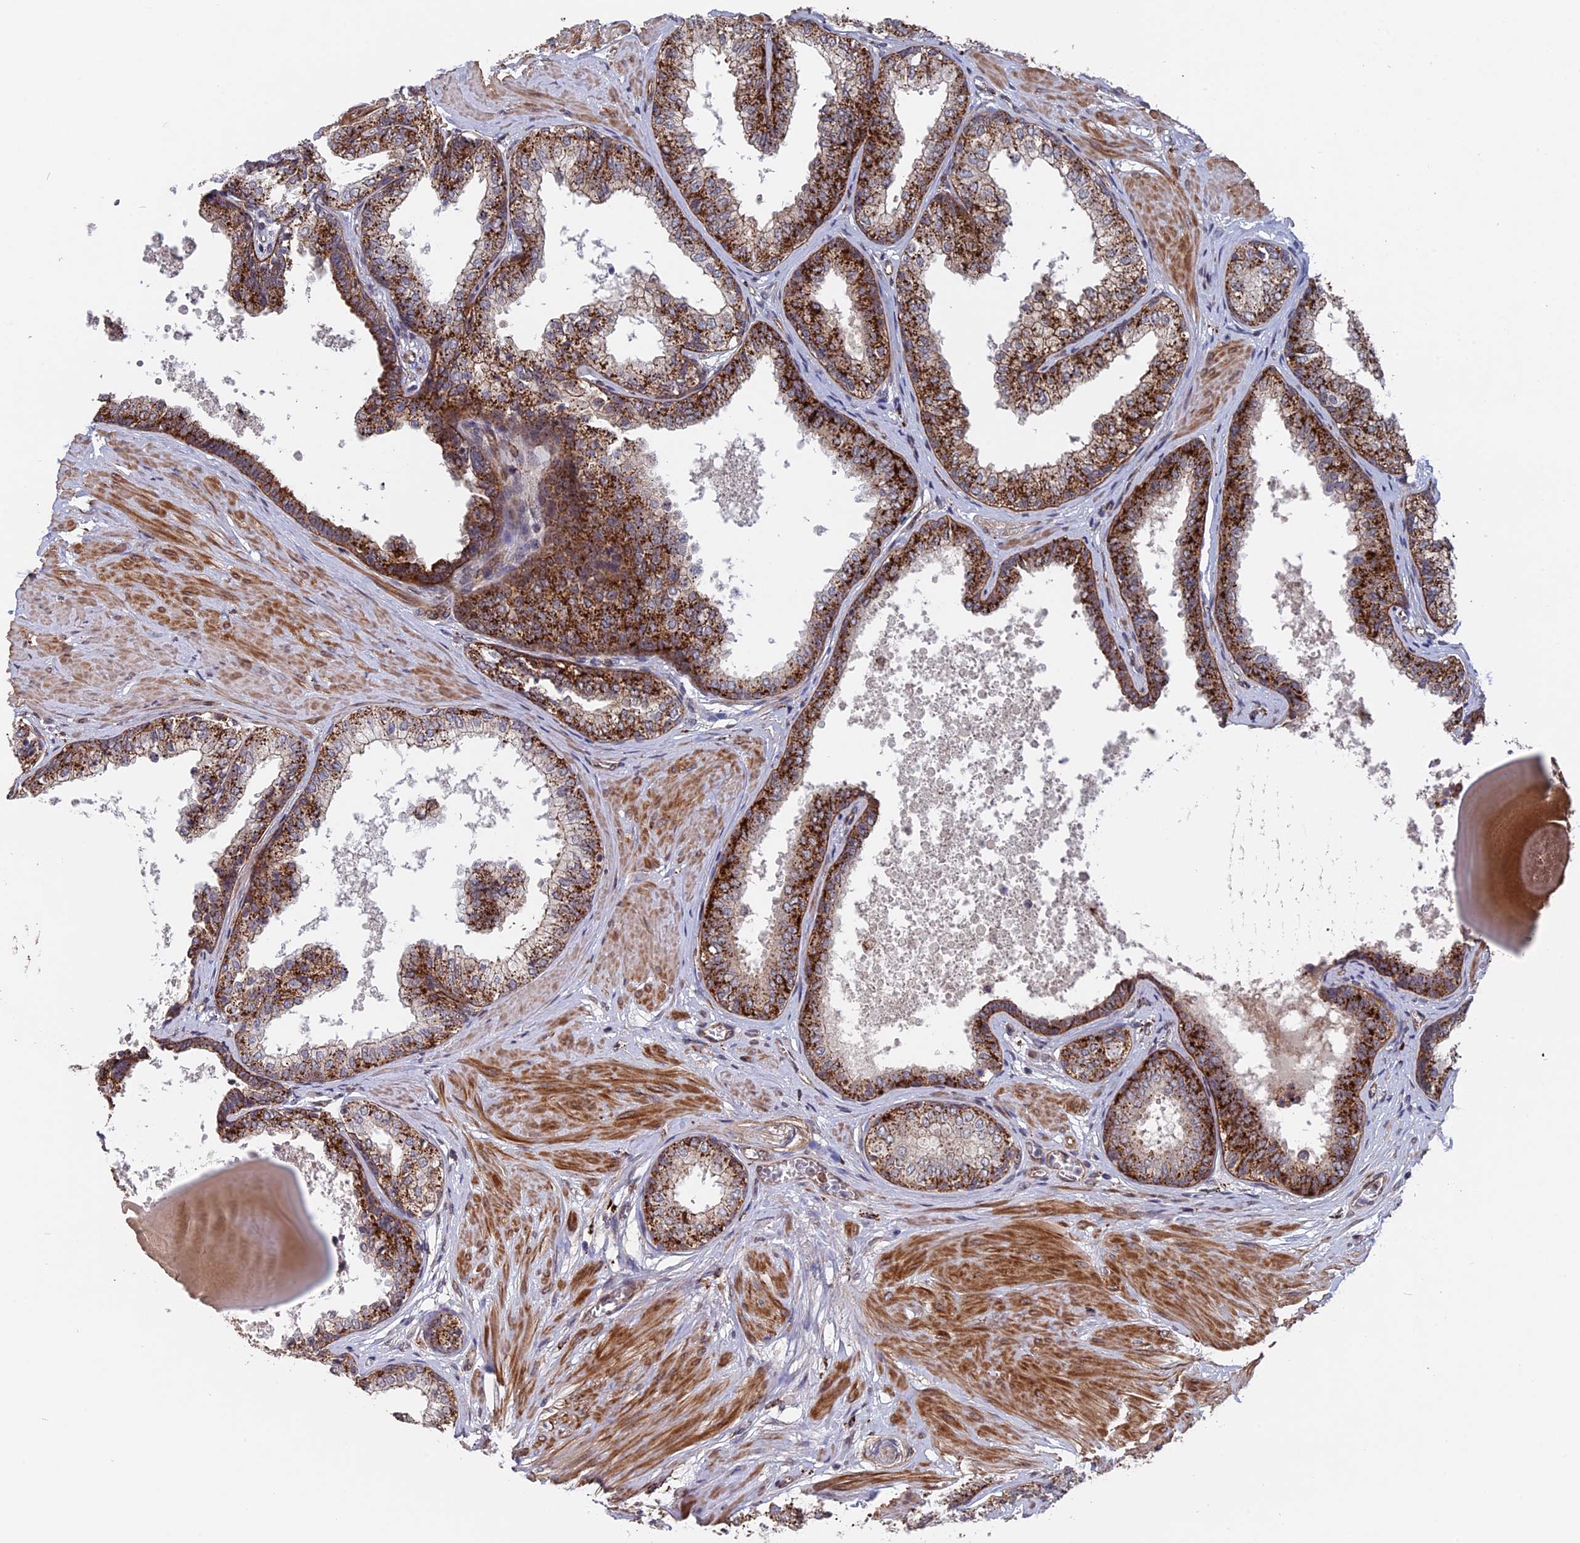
{"staining": {"intensity": "strong", "quantity": "25%-75%", "location": "cytoplasmic/membranous"}, "tissue": "prostate", "cell_type": "Glandular cells", "image_type": "normal", "snomed": [{"axis": "morphology", "description": "Normal tissue, NOS"}, {"axis": "topography", "description": "Prostate"}], "caption": "Protein staining shows strong cytoplasmic/membranous staining in about 25%-75% of glandular cells in normal prostate.", "gene": "NOSIP", "patient": {"sex": "male", "age": 48}}